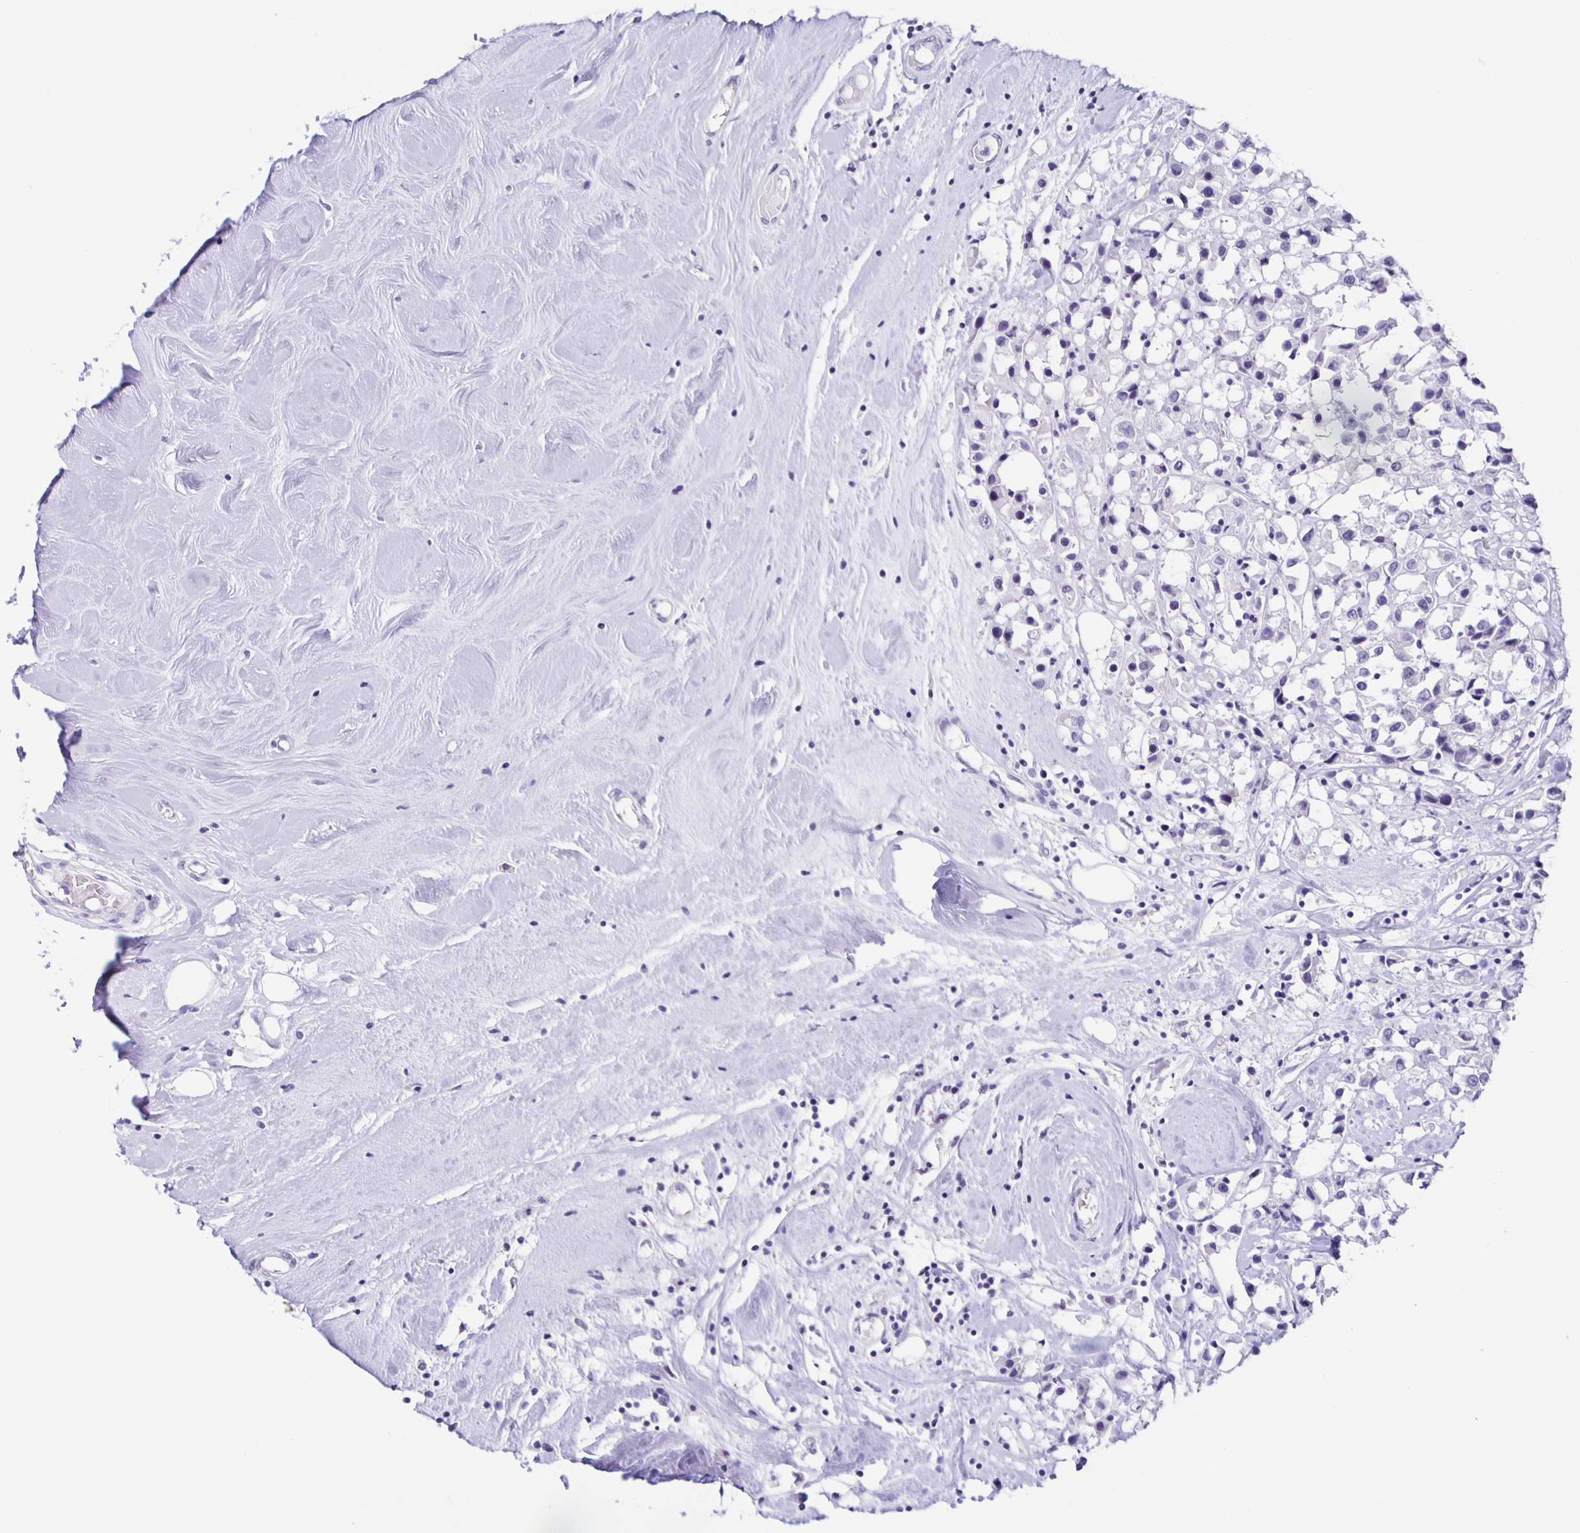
{"staining": {"intensity": "negative", "quantity": "none", "location": "none"}, "tissue": "breast cancer", "cell_type": "Tumor cells", "image_type": "cancer", "snomed": [{"axis": "morphology", "description": "Duct carcinoma"}, {"axis": "topography", "description": "Breast"}], "caption": "The image displays no significant positivity in tumor cells of breast cancer (intraductal carcinoma).", "gene": "SLC12A3", "patient": {"sex": "female", "age": 61}}